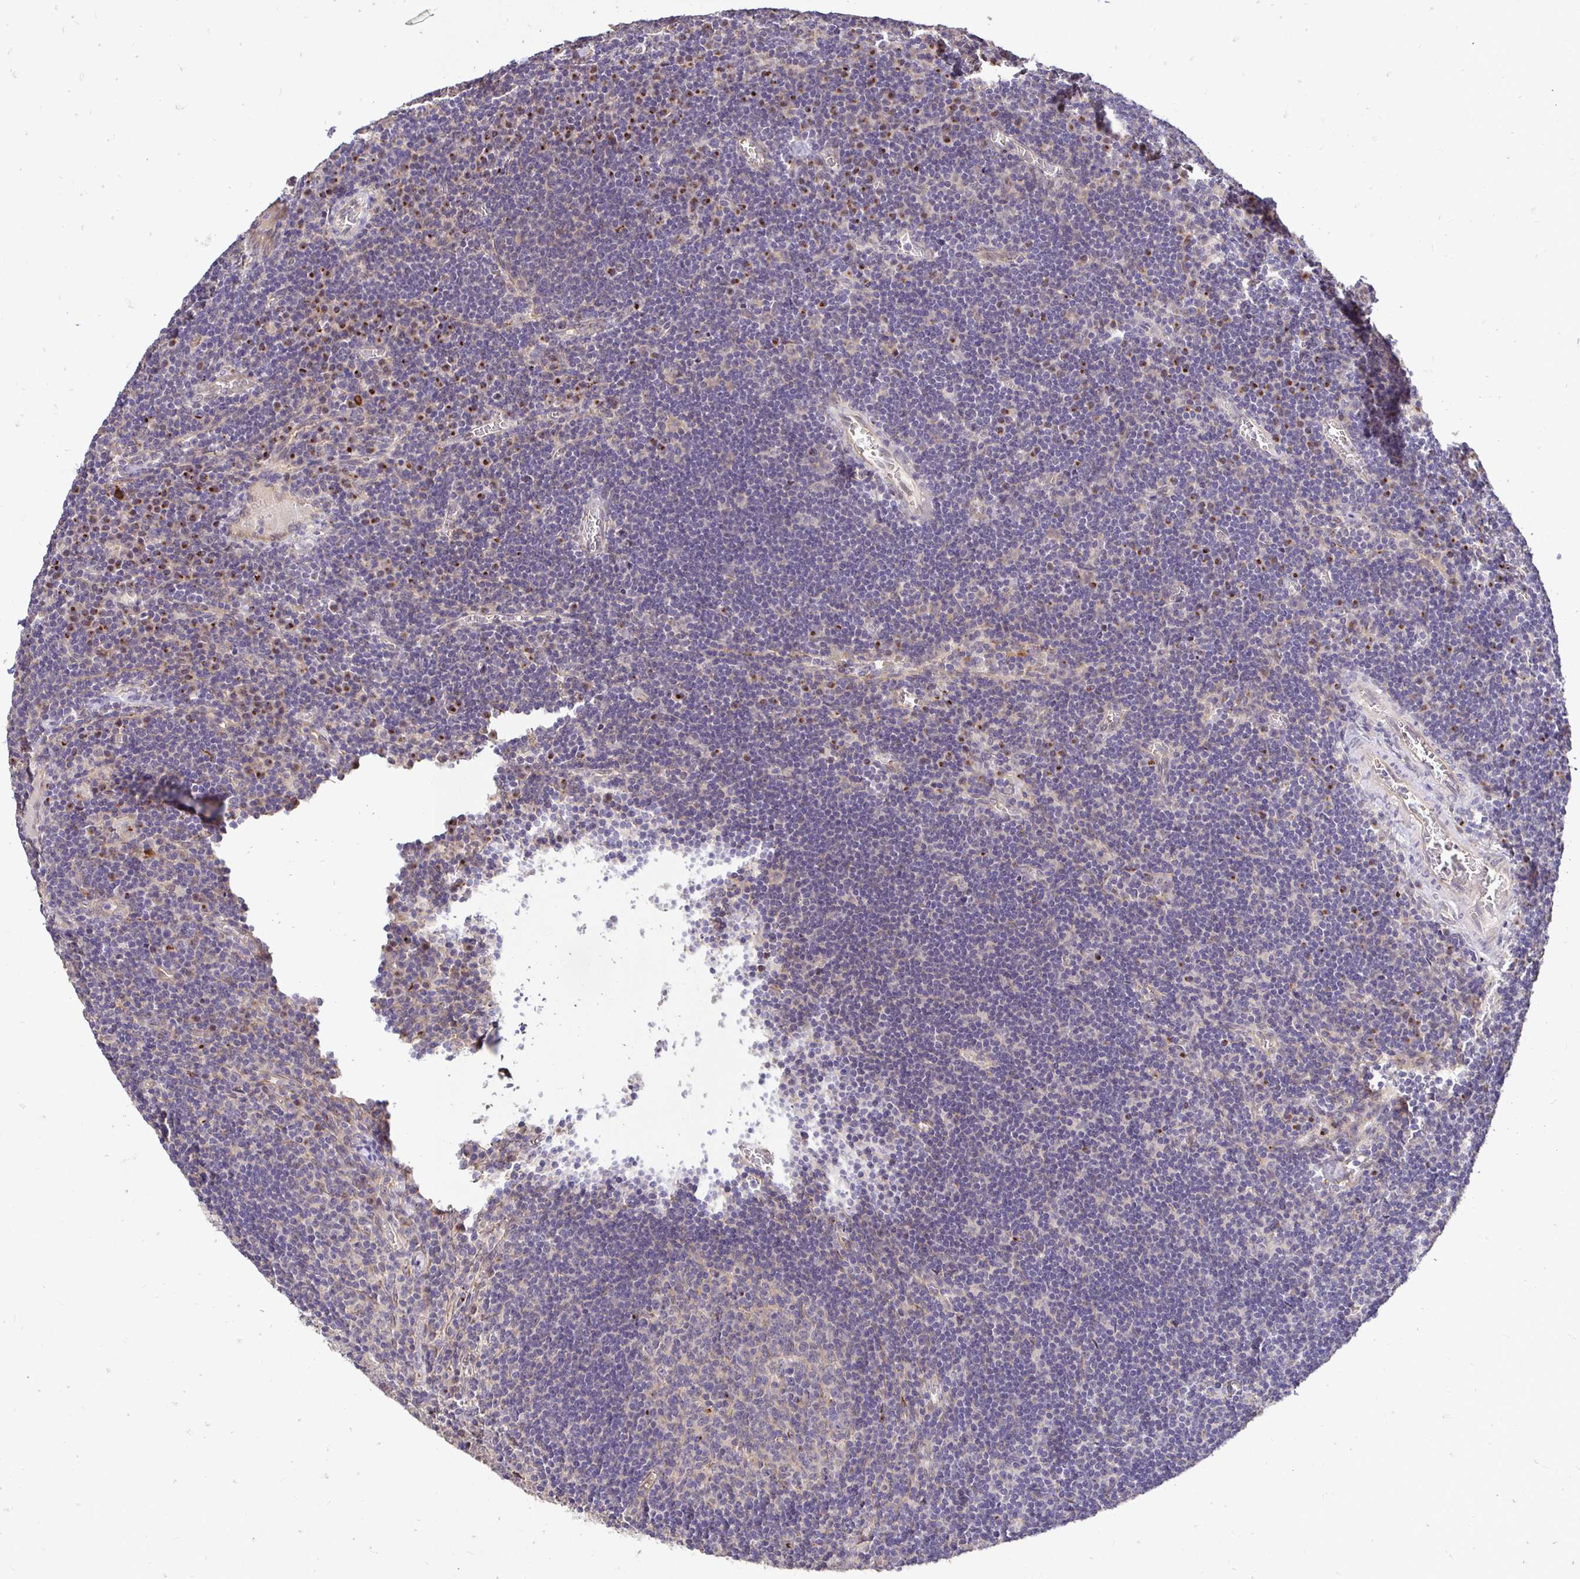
{"staining": {"intensity": "negative", "quantity": "none", "location": "none"}, "tissue": "lymph node", "cell_type": "Germinal center cells", "image_type": "normal", "snomed": [{"axis": "morphology", "description": "Normal tissue, NOS"}, {"axis": "topography", "description": "Lymph node"}], "caption": "Immunohistochemistry of unremarkable human lymph node demonstrates no staining in germinal center cells. Brightfield microscopy of immunohistochemistry stained with DAB (brown) and hematoxylin (blue), captured at high magnification.", "gene": "SLC9A1", "patient": {"sex": "male", "age": 67}}